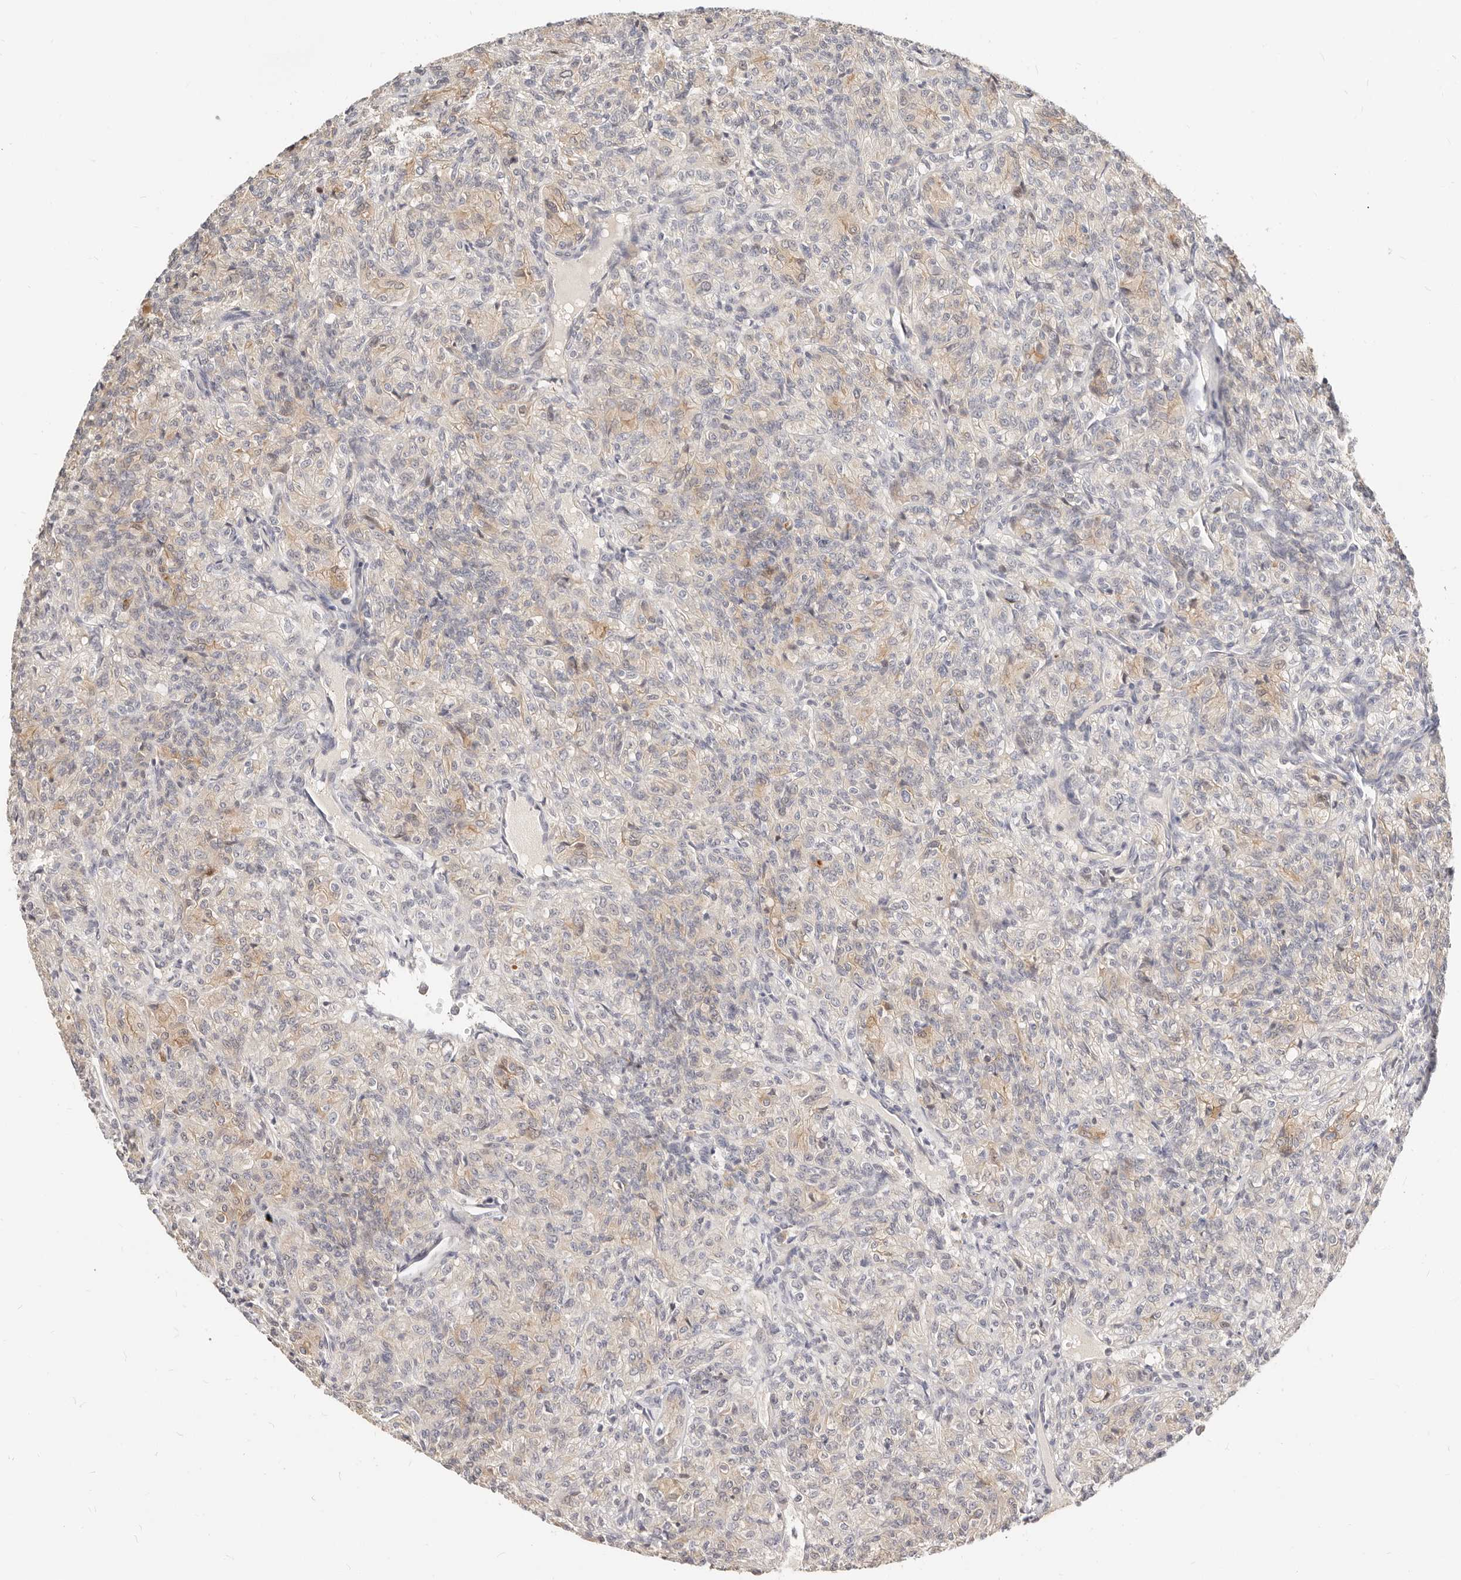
{"staining": {"intensity": "weak", "quantity": "<25%", "location": "cytoplasmic/membranous"}, "tissue": "renal cancer", "cell_type": "Tumor cells", "image_type": "cancer", "snomed": [{"axis": "morphology", "description": "Adenocarcinoma, NOS"}, {"axis": "topography", "description": "Kidney"}], "caption": "Histopathology image shows no significant protein expression in tumor cells of renal cancer. The staining was performed using DAB to visualize the protein expression in brown, while the nuclei were stained in blue with hematoxylin (Magnification: 20x).", "gene": "ZRANB1", "patient": {"sex": "male", "age": 77}}